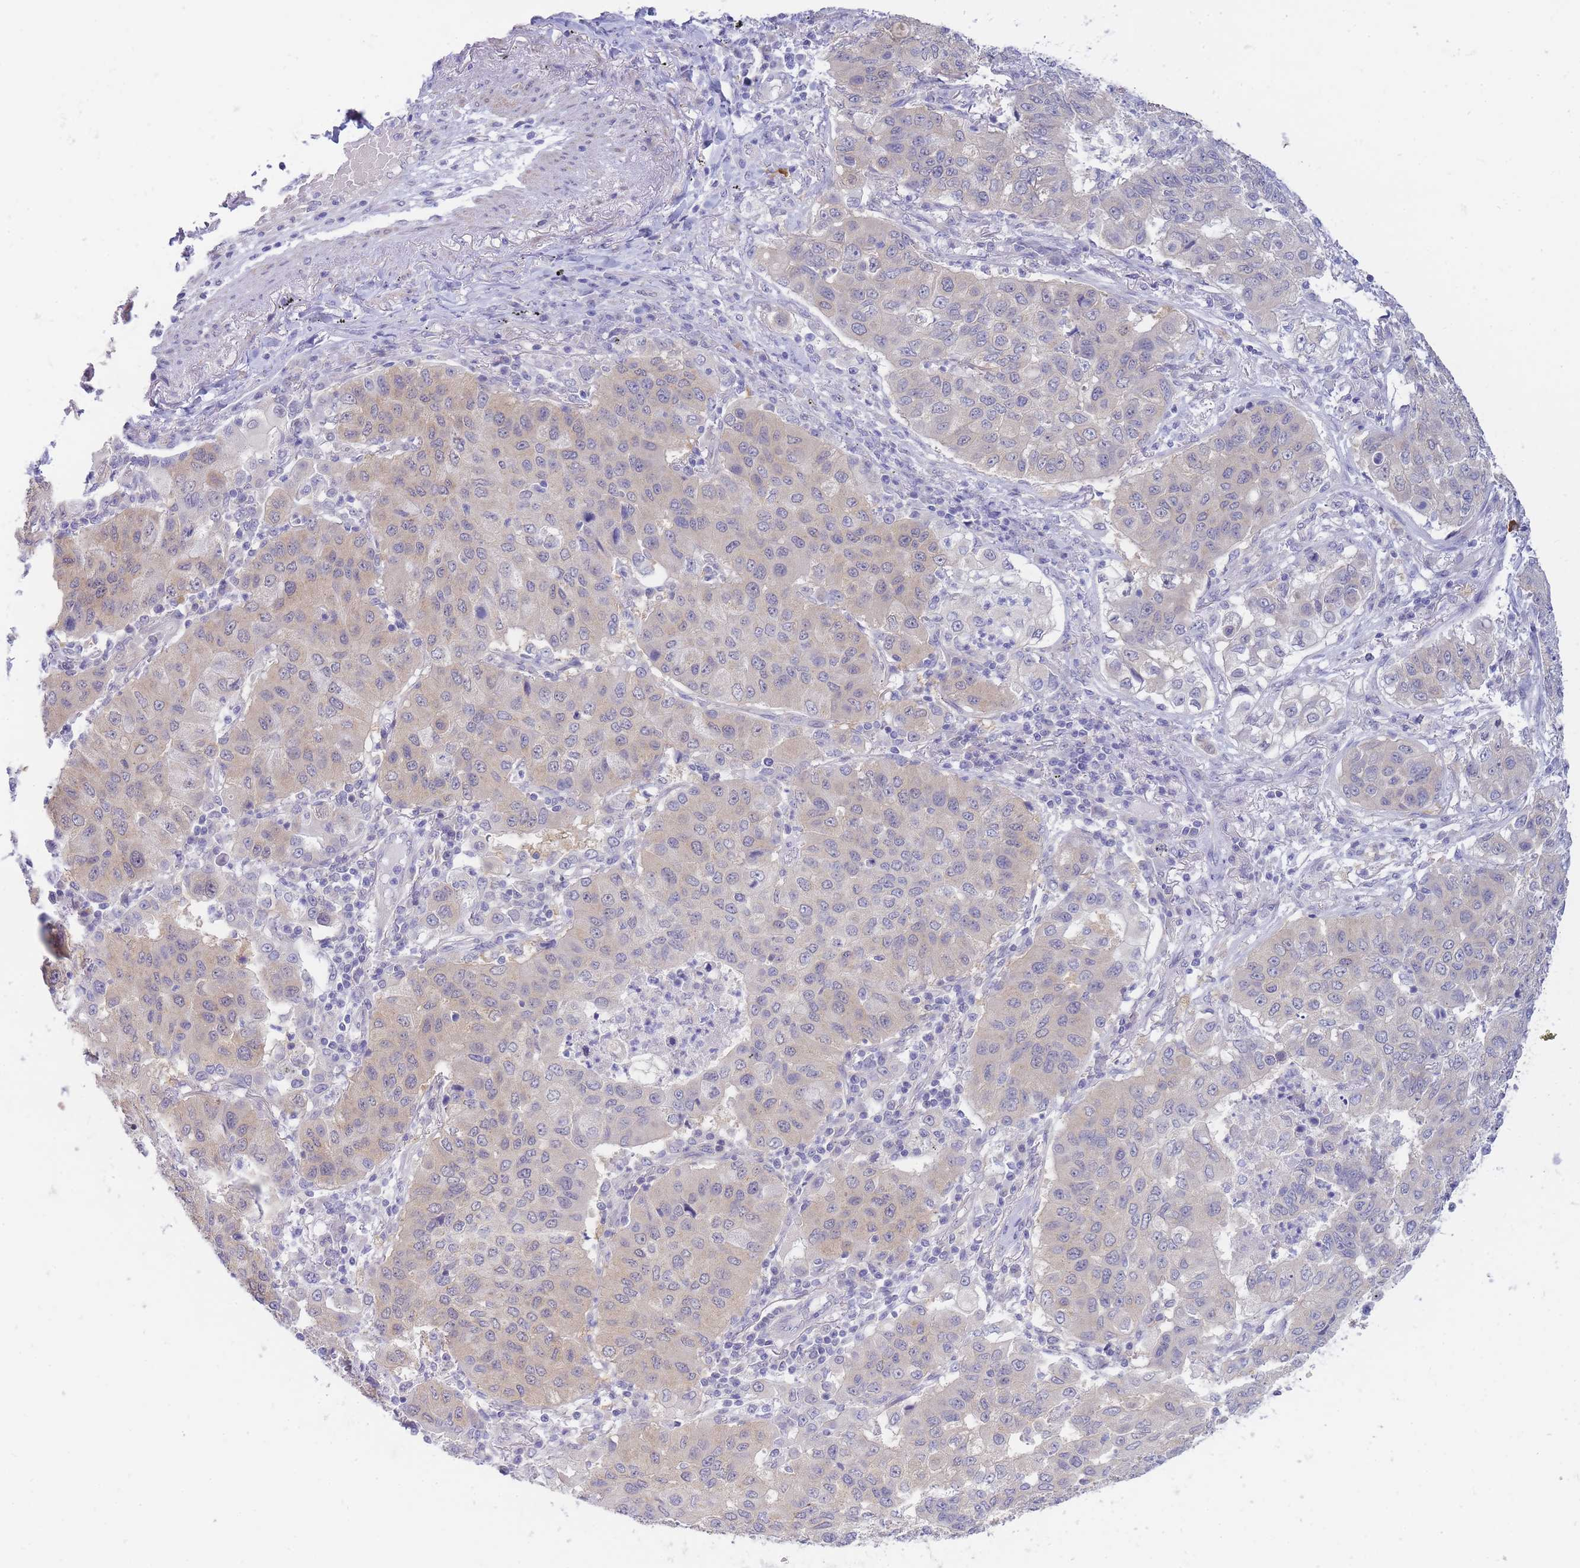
{"staining": {"intensity": "weak", "quantity": "<25%", "location": "cytoplasmic/membranous"}, "tissue": "lung cancer", "cell_type": "Tumor cells", "image_type": "cancer", "snomed": [{"axis": "morphology", "description": "Squamous cell carcinoma, NOS"}, {"axis": "topography", "description": "Lung"}], "caption": "Tumor cells show no significant protein expression in lung cancer.", "gene": "SUGT1", "patient": {"sex": "male", "age": 74}}